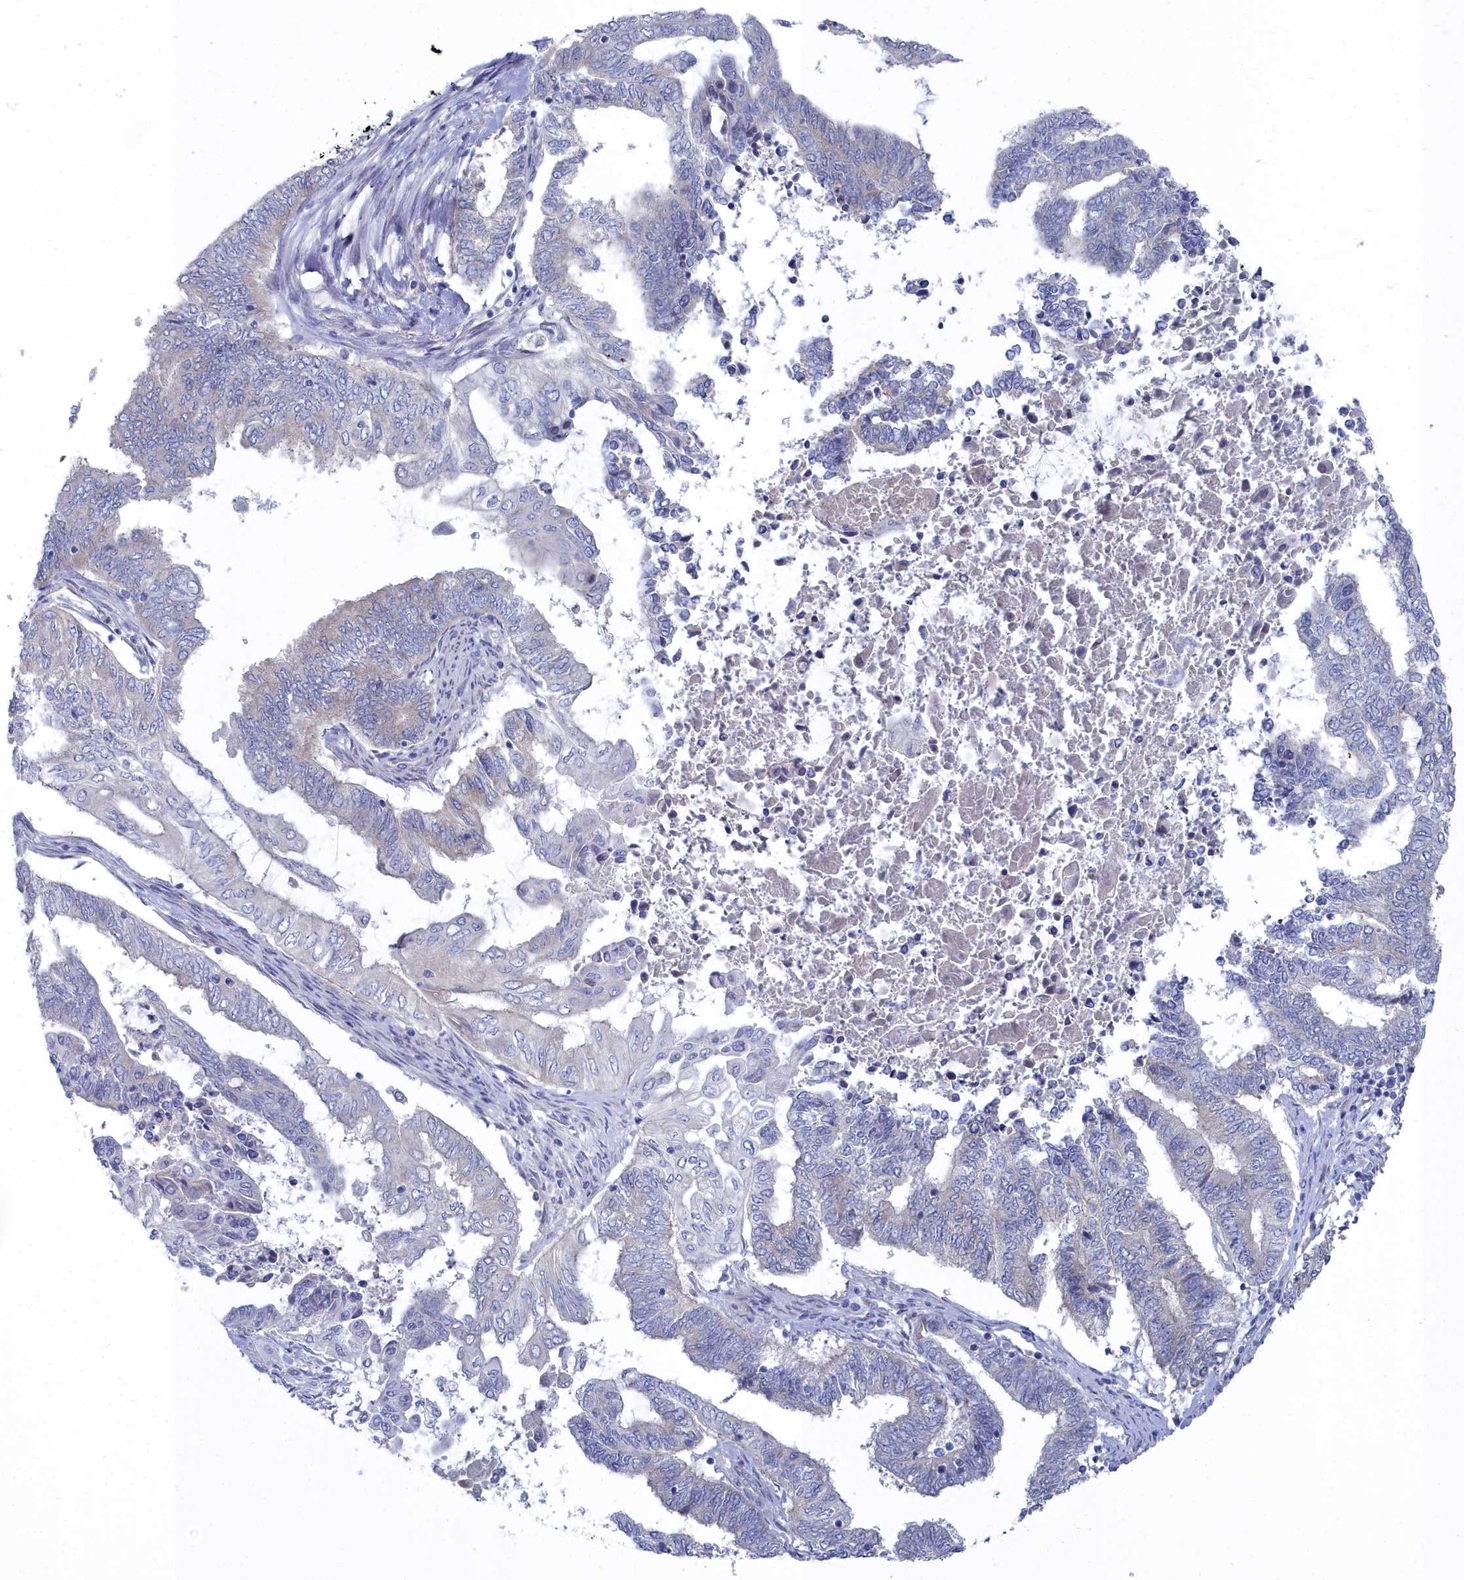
{"staining": {"intensity": "negative", "quantity": "none", "location": "none"}, "tissue": "endometrial cancer", "cell_type": "Tumor cells", "image_type": "cancer", "snomed": [{"axis": "morphology", "description": "Adenocarcinoma, NOS"}, {"axis": "topography", "description": "Uterus"}, {"axis": "topography", "description": "Endometrium"}], "caption": "High power microscopy histopathology image of an IHC micrograph of endometrial cancer (adenocarcinoma), revealing no significant staining in tumor cells.", "gene": "CCDC149", "patient": {"sex": "female", "age": 70}}